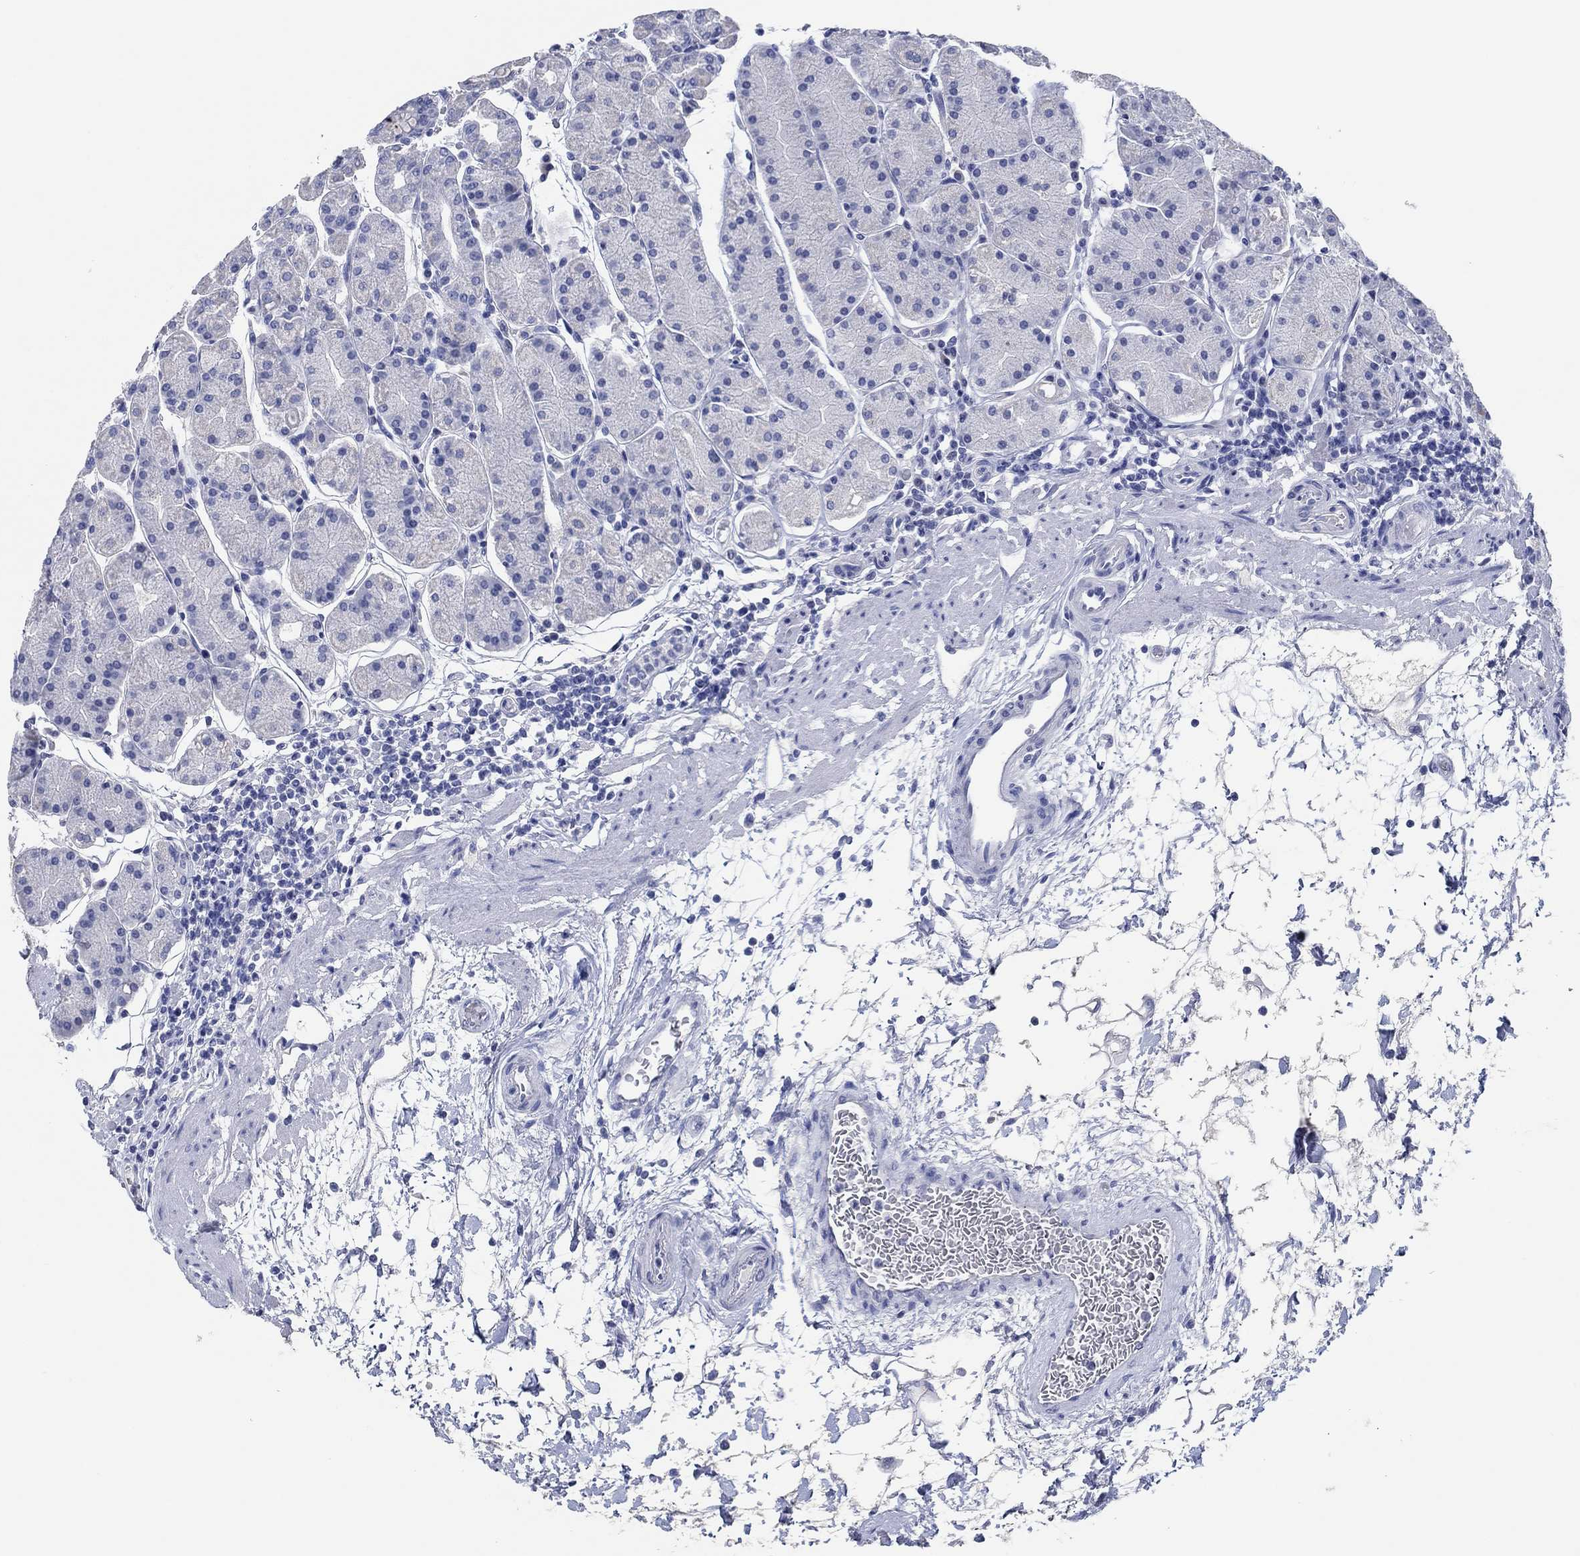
{"staining": {"intensity": "negative", "quantity": "none", "location": "none"}, "tissue": "stomach", "cell_type": "Glandular cells", "image_type": "normal", "snomed": [{"axis": "morphology", "description": "Normal tissue, NOS"}, {"axis": "topography", "description": "Stomach"}], "caption": "Stomach stained for a protein using IHC displays no positivity glandular cells.", "gene": "POU5F1", "patient": {"sex": "male", "age": 54}}